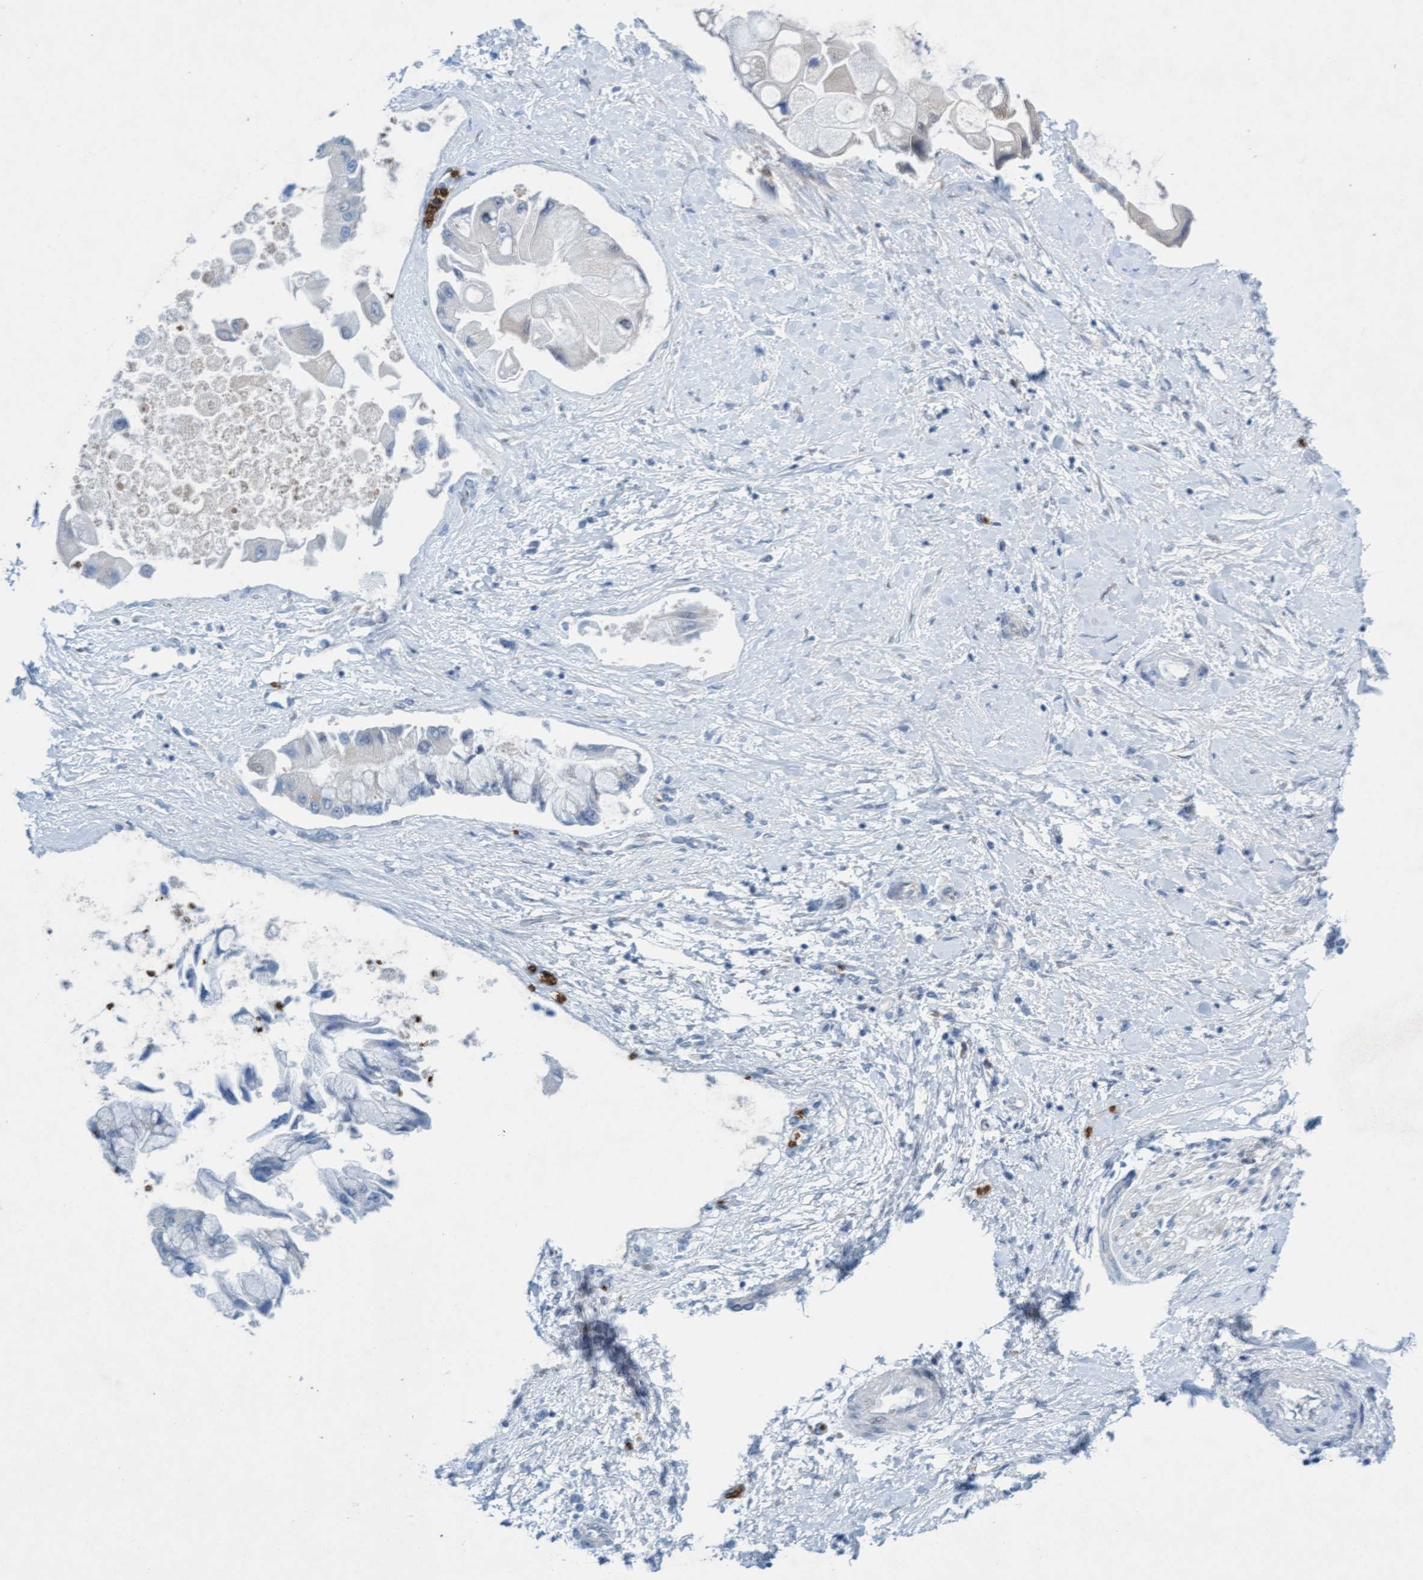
{"staining": {"intensity": "negative", "quantity": "none", "location": "none"}, "tissue": "liver cancer", "cell_type": "Tumor cells", "image_type": "cancer", "snomed": [{"axis": "morphology", "description": "Cholangiocarcinoma"}, {"axis": "topography", "description": "Liver"}], "caption": "Immunohistochemistry (IHC) histopathology image of liver cancer (cholangiocarcinoma) stained for a protein (brown), which demonstrates no positivity in tumor cells.", "gene": "SPEM2", "patient": {"sex": "male", "age": 50}}